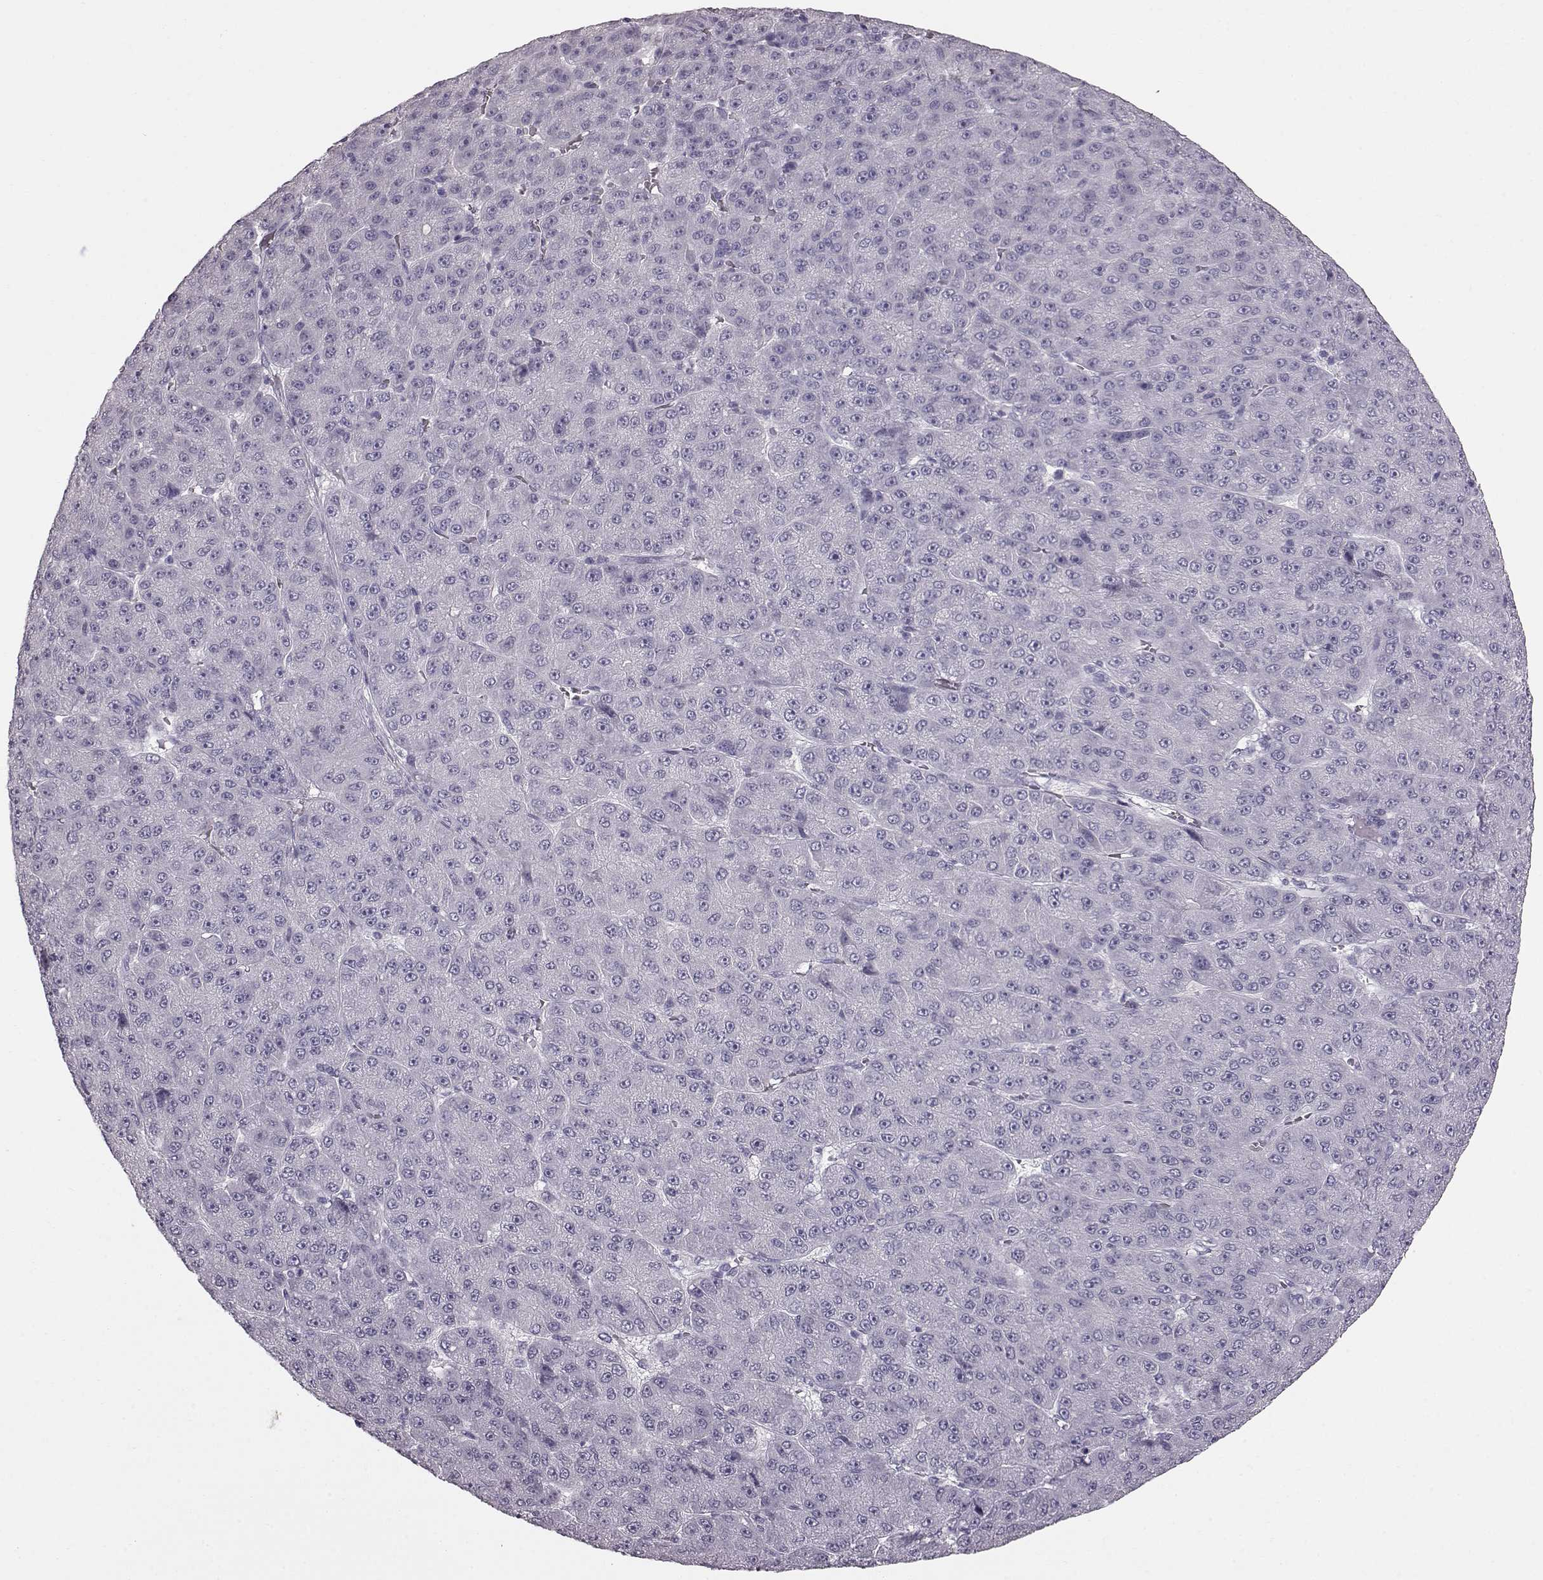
{"staining": {"intensity": "negative", "quantity": "none", "location": "none"}, "tissue": "liver cancer", "cell_type": "Tumor cells", "image_type": "cancer", "snomed": [{"axis": "morphology", "description": "Carcinoma, Hepatocellular, NOS"}, {"axis": "topography", "description": "Liver"}], "caption": "An immunohistochemistry (IHC) photomicrograph of liver cancer is shown. There is no staining in tumor cells of liver cancer. (Brightfield microscopy of DAB IHC at high magnification).", "gene": "TCHHL1", "patient": {"sex": "male", "age": 67}}